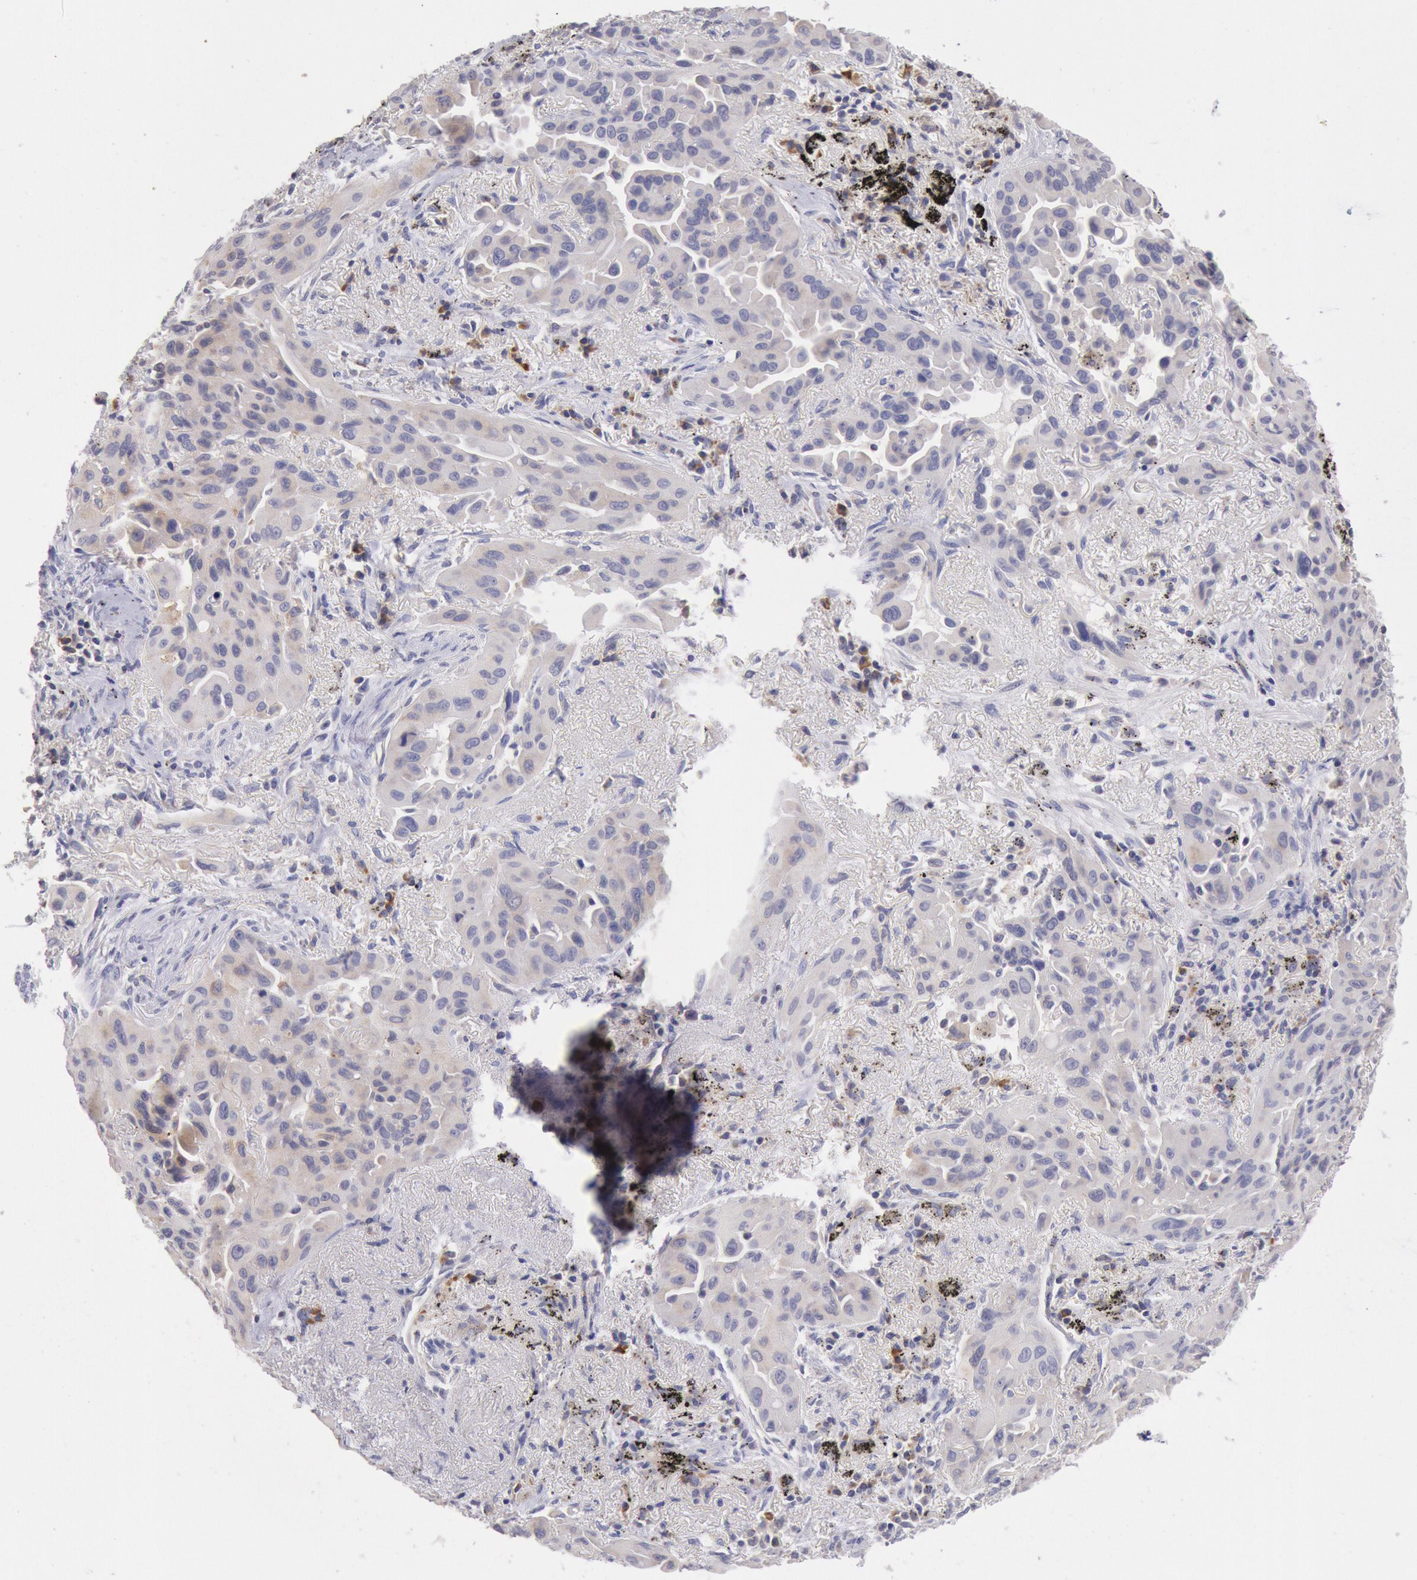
{"staining": {"intensity": "negative", "quantity": "none", "location": "none"}, "tissue": "lung cancer", "cell_type": "Tumor cells", "image_type": "cancer", "snomed": [{"axis": "morphology", "description": "Adenocarcinoma, NOS"}, {"axis": "topography", "description": "Lung"}], "caption": "Protein analysis of lung adenocarcinoma reveals no significant positivity in tumor cells.", "gene": "GAL3ST1", "patient": {"sex": "male", "age": 68}}